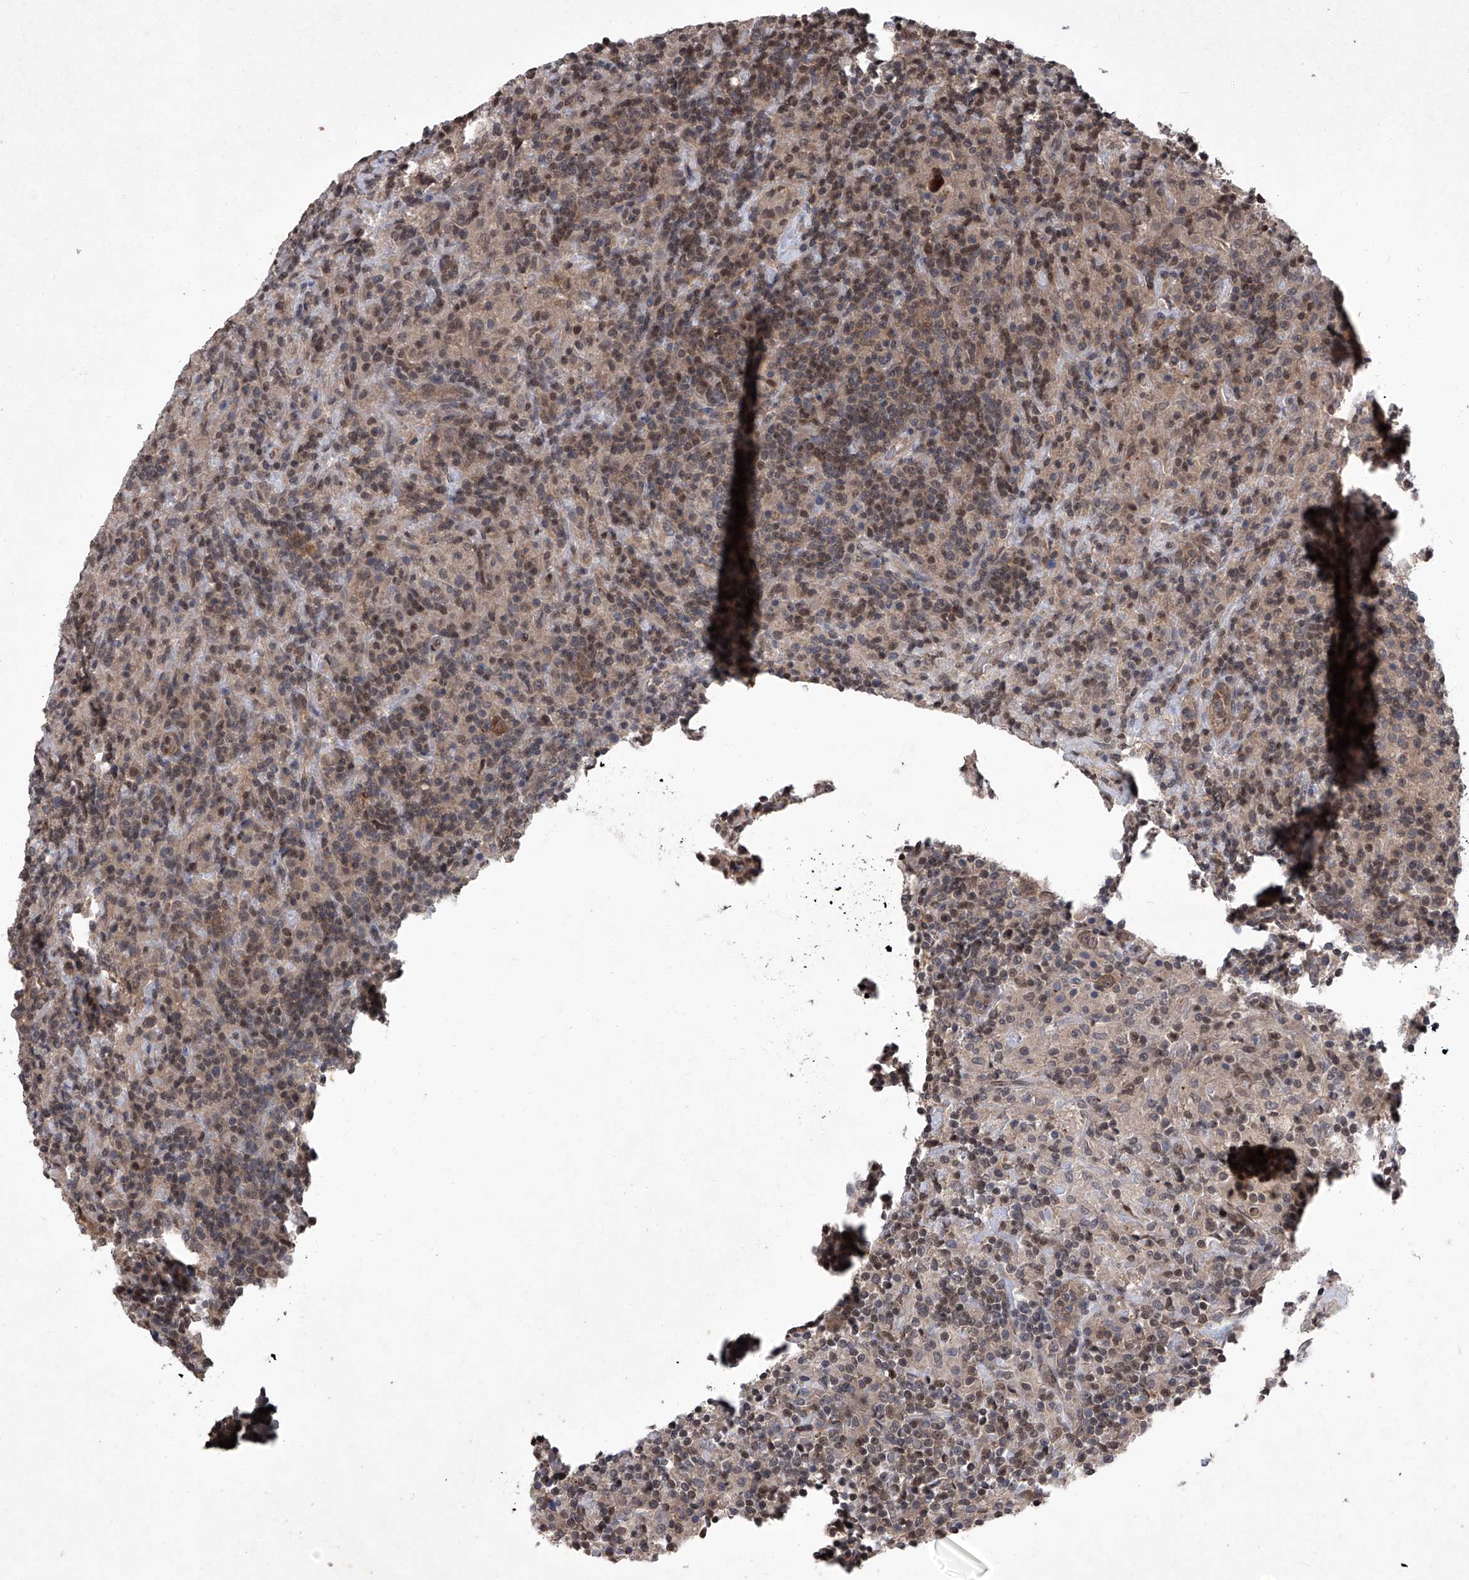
{"staining": {"intensity": "weak", "quantity": ">75%", "location": "cytoplasmic/membranous,nuclear"}, "tissue": "lymphoma", "cell_type": "Tumor cells", "image_type": "cancer", "snomed": [{"axis": "morphology", "description": "Hodgkin's disease, NOS"}, {"axis": "topography", "description": "Lymph node"}], "caption": "There is low levels of weak cytoplasmic/membranous and nuclear expression in tumor cells of lymphoma, as demonstrated by immunohistochemical staining (brown color).", "gene": "TSNAX", "patient": {"sex": "male", "age": 70}}